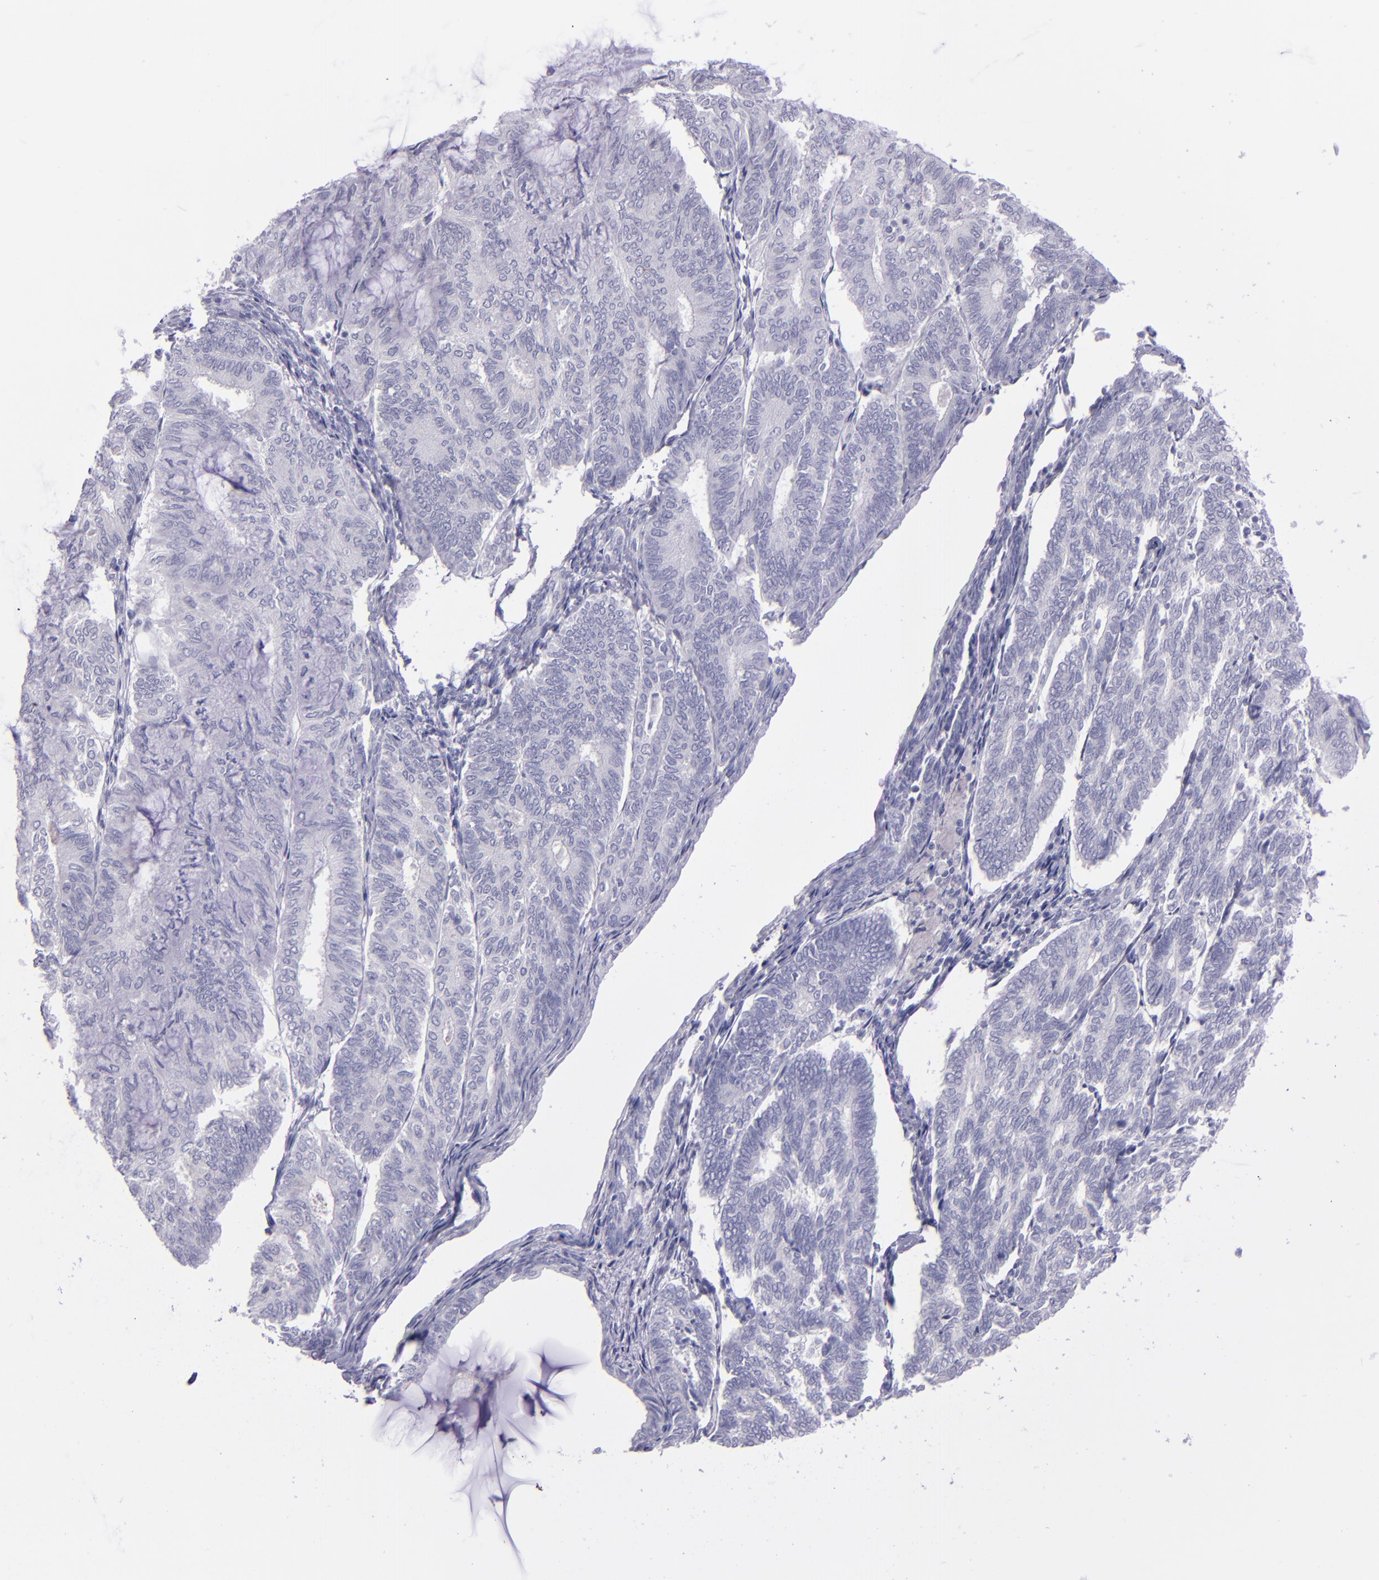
{"staining": {"intensity": "negative", "quantity": "none", "location": "none"}, "tissue": "endometrial cancer", "cell_type": "Tumor cells", "image_type": "cancer", "snomed": [{"axis": "morphology", "description": "Adenocarcinoma, NOS"}, {"axis": "topography", "description": "Endometrium"}], "caption": "This image is of endometrial cancer stained with immunohistochemistry (IHC) to label a protein in brown with the nuclei are counter-stained blue. There is no staining in tumor cells. (Brightfield microscopy of DAB immunohistochemistry (IHC) at high magnification).", "gene": "TNNT3", "patient": {"sex": "female", "age": 59}}